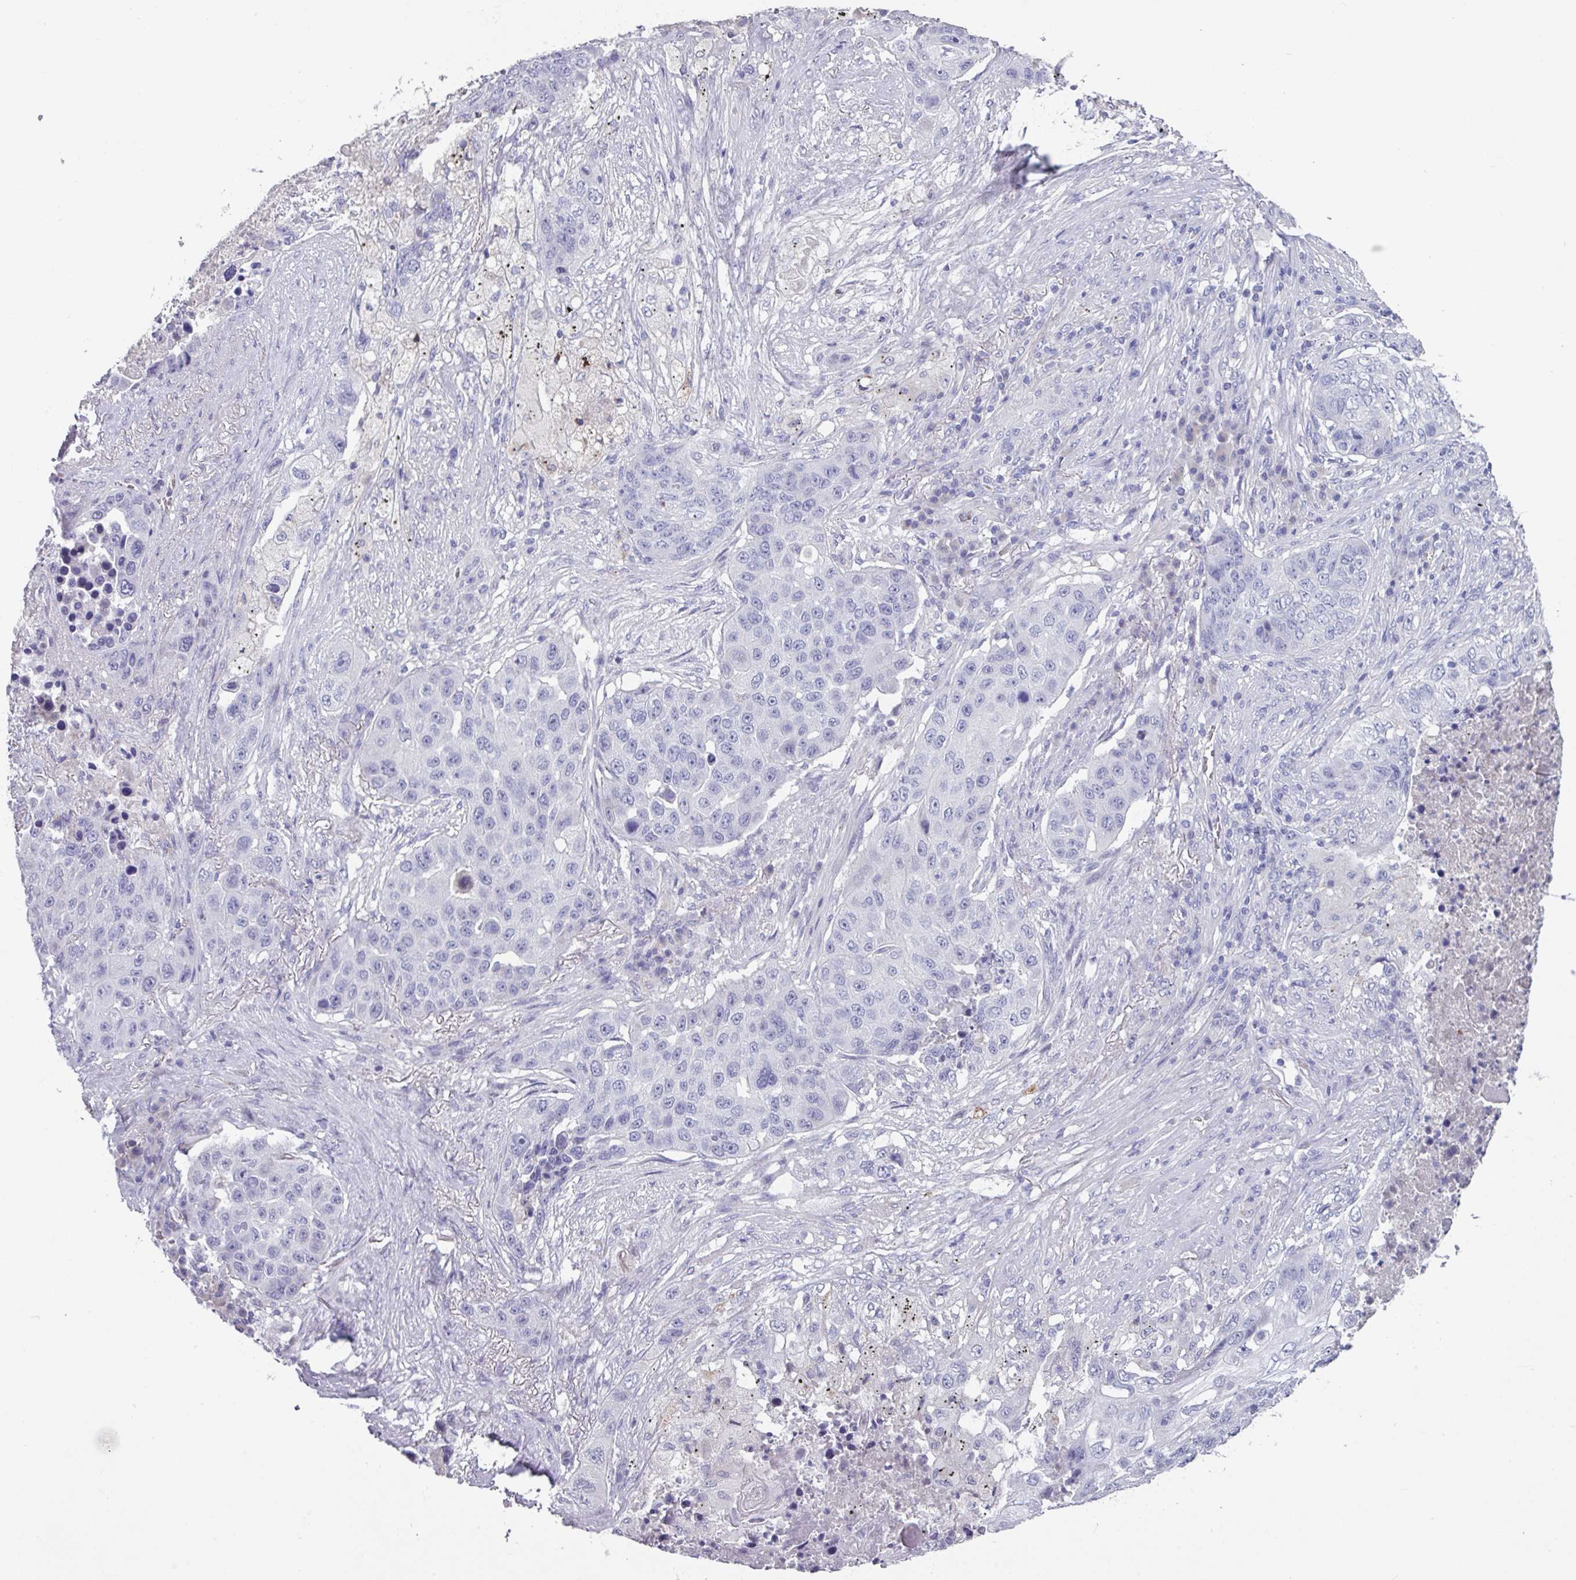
{"staining": {"intensity": "negative", "quantity": "none", "location": "none"}, "tissue": "lung cancer", "cell_type": "Tumor cells", "image_type": "cancer", "snomed": [{"axis": "morphology", "description": "Squamous cell carcinoma, NOS"}, {"axis": "topography", "description": "Lung"}], "caption": "The IHC micrograph has no significant expression in tumor cells of lung cancer (squamous cell carcinoma) tissue.", "gene": "OR2T10", "patient": {"sex": "female", "age": 63}}